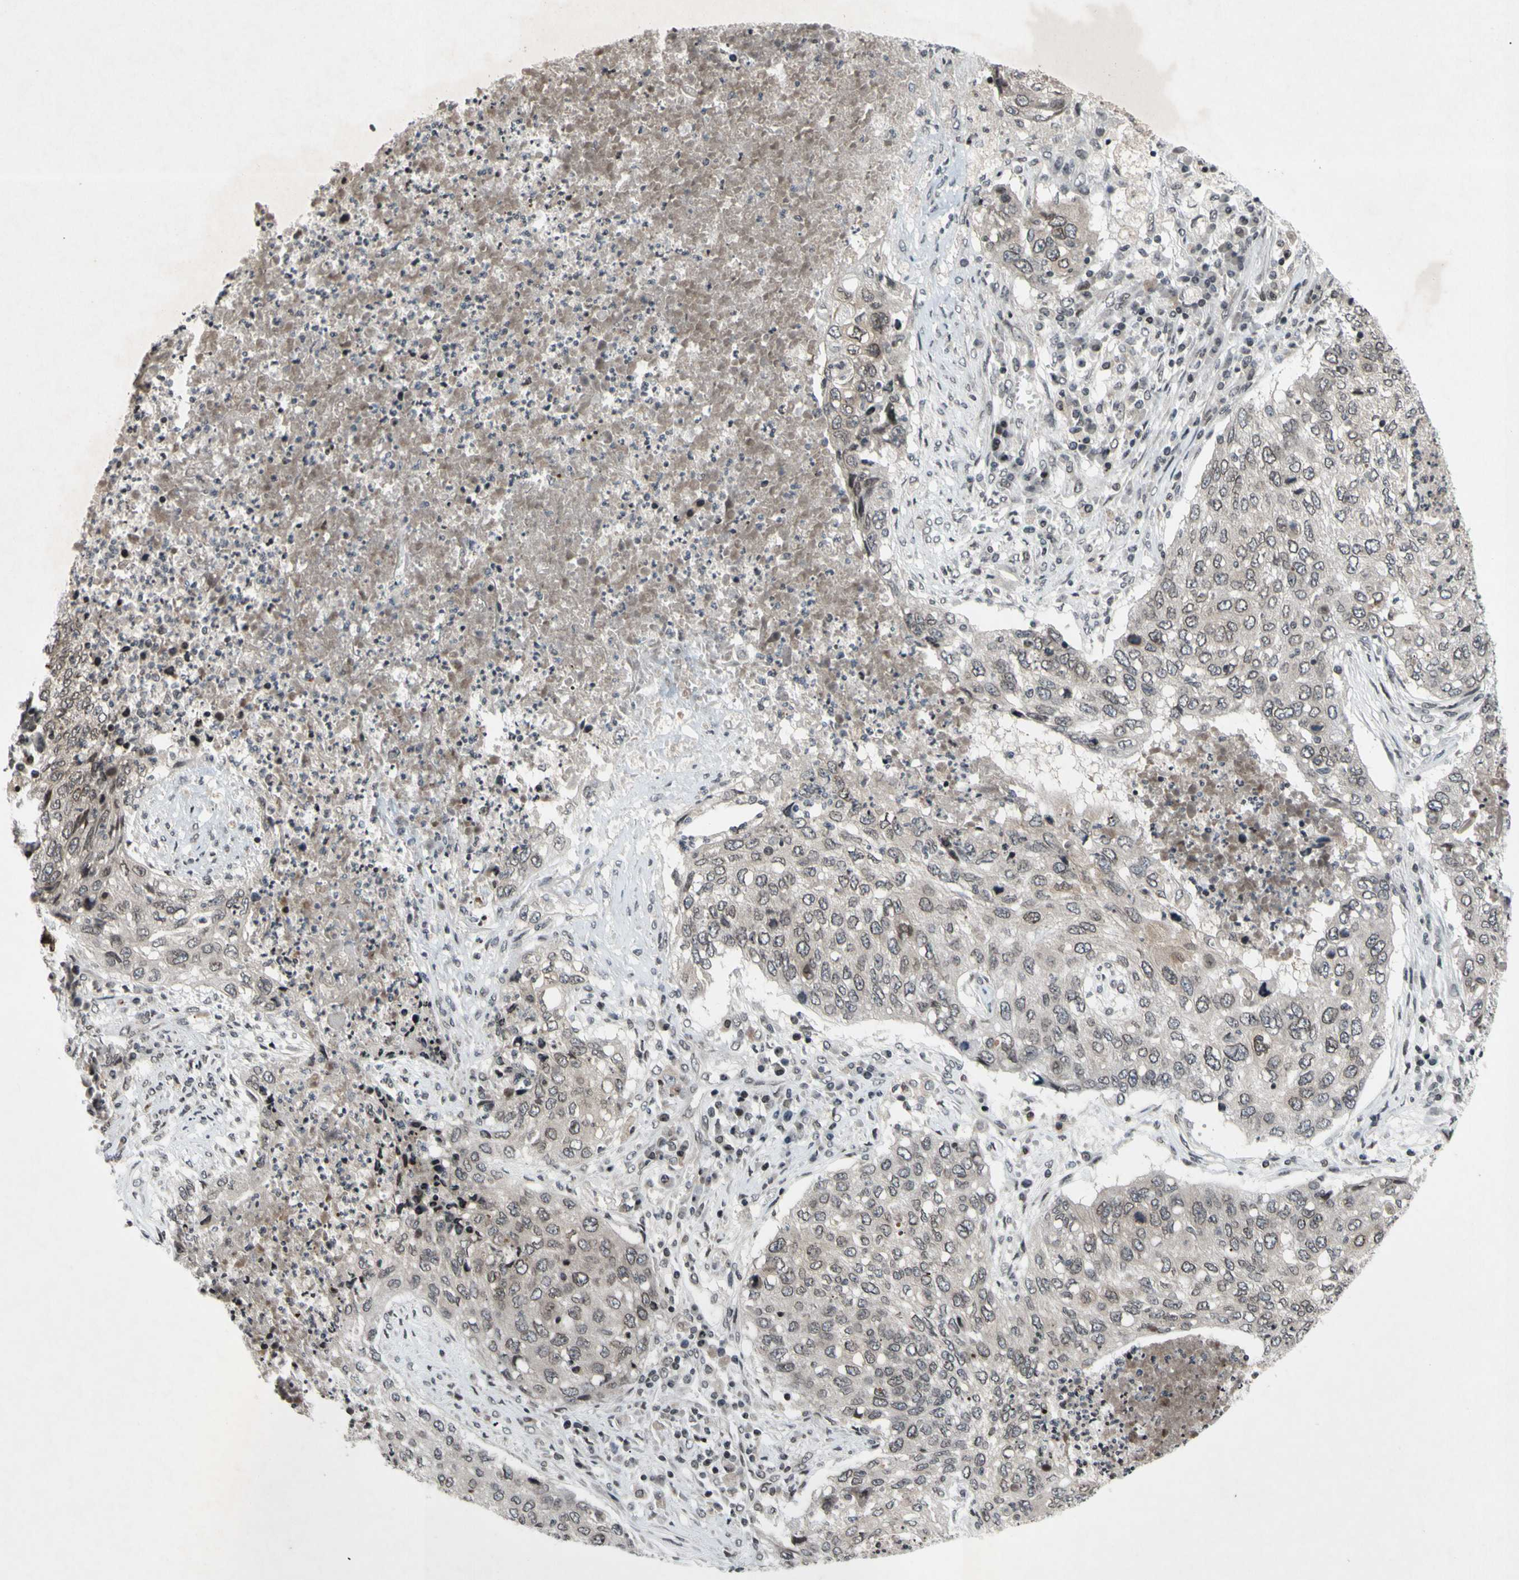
{"staining": {"intensity": "weak", "quantity": "25%-75%", "location": "cytoplasmic/membranous,nuclear"}, "tissue": "lung cancer", "cell_type": "Tumor cells", "image_type": "cancer", "snomed": [{"axis": "morphology", "description": "Squamous cell carcinoma, NOS"}, {"axis": "topography", "description": "Lung"}], "caption": "Immunohistochemical staining of lung cancer displays weak cytoplasmic/membranous and nuclear protein staining in about 25%-75% of tumor cells. The protein is shown in brown color, while the nuclei are stained blue.", "gene": "XPO1", "patient": {"sex": "female", "age": 63}}